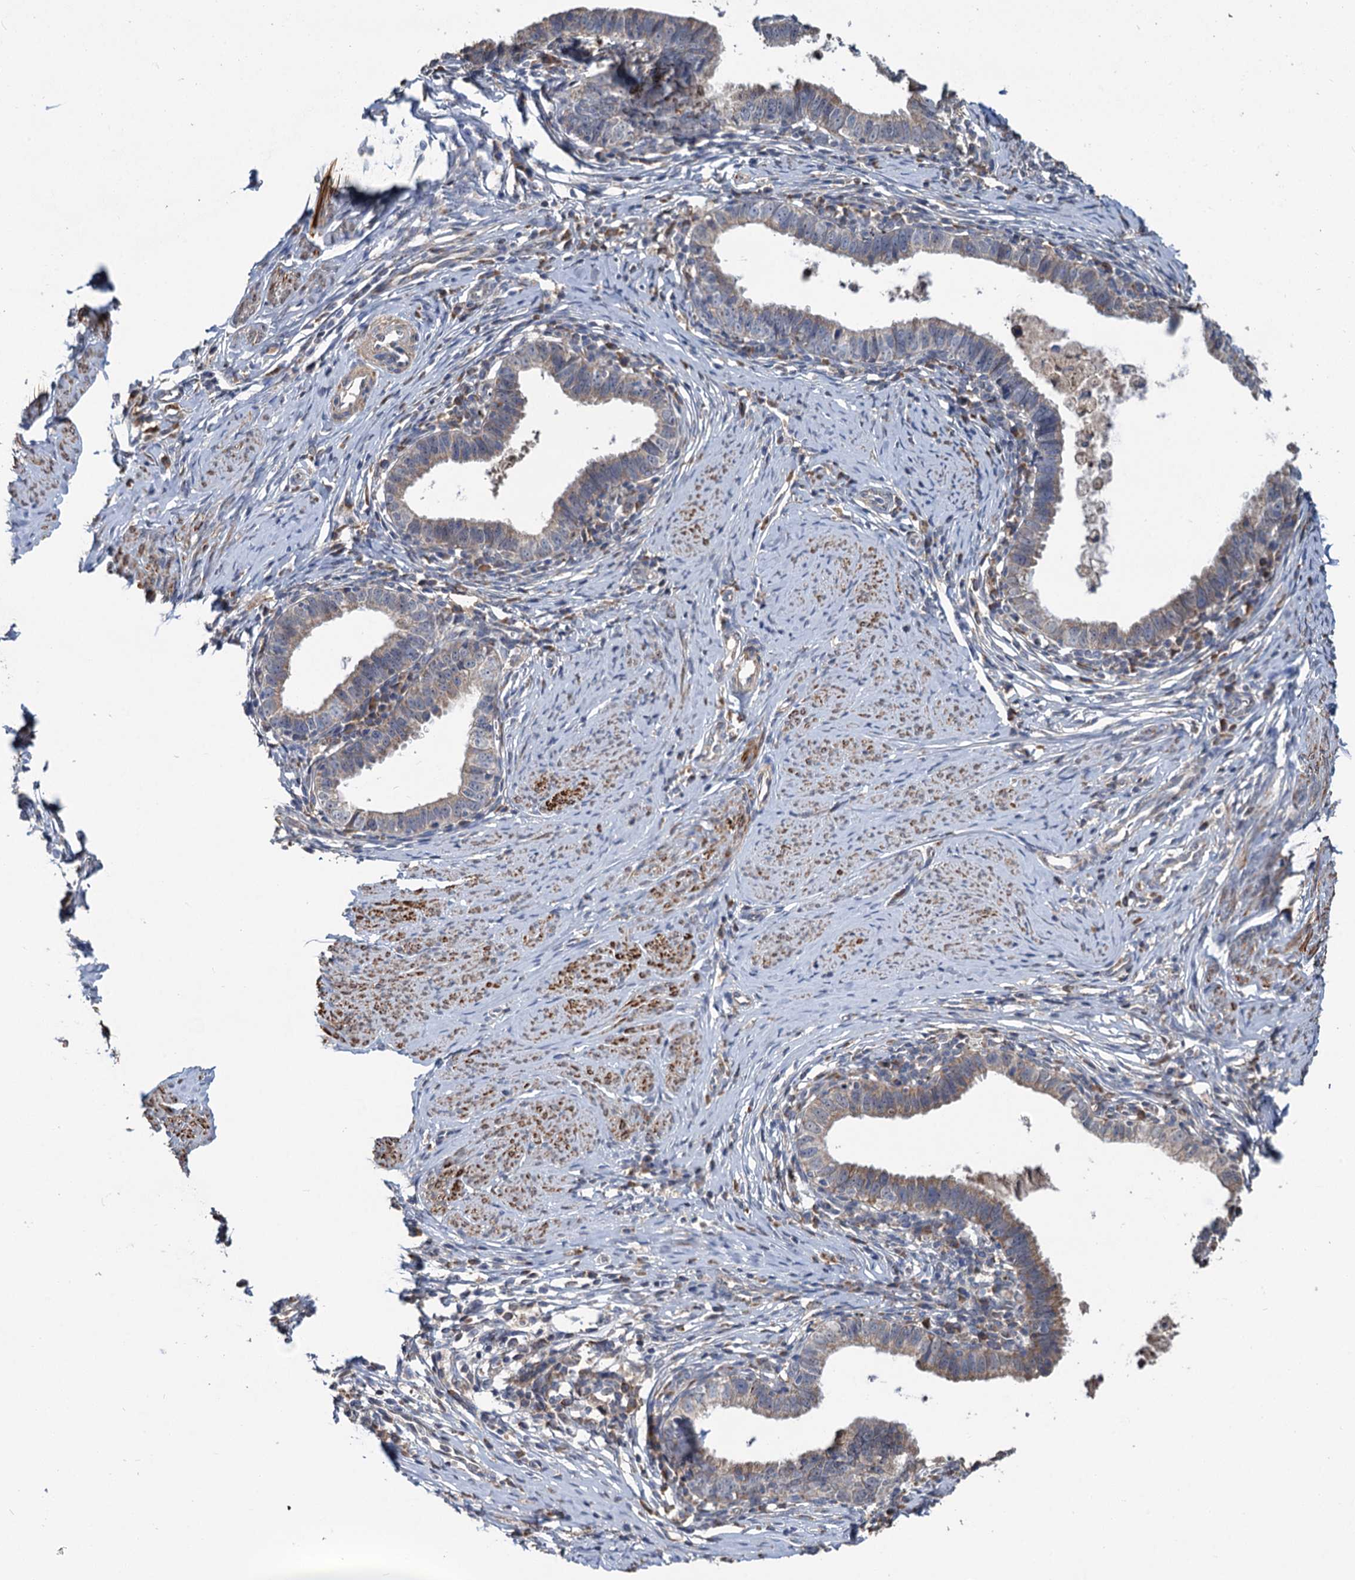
{"staining": {"intensity": "weak", "quantity": "<25%", "location": "cytoplasmic/membranous"}, "tissue": "cervical cancer", "cell_type": "Tumor cells", "image_type": "cancer", "snomed": [{"axis": "morphology", "description": "Adenocarcinoma, NOS"}, {"axis": "topography", "description": "Cervix"}], "caption": "The immunohistochemistry (IHC) photomicrograph has no significant staining in tumor cells of cervical cancer tissue.", "gene": "ALKBH7", "patient": {"sex": "female", "age": 36}}